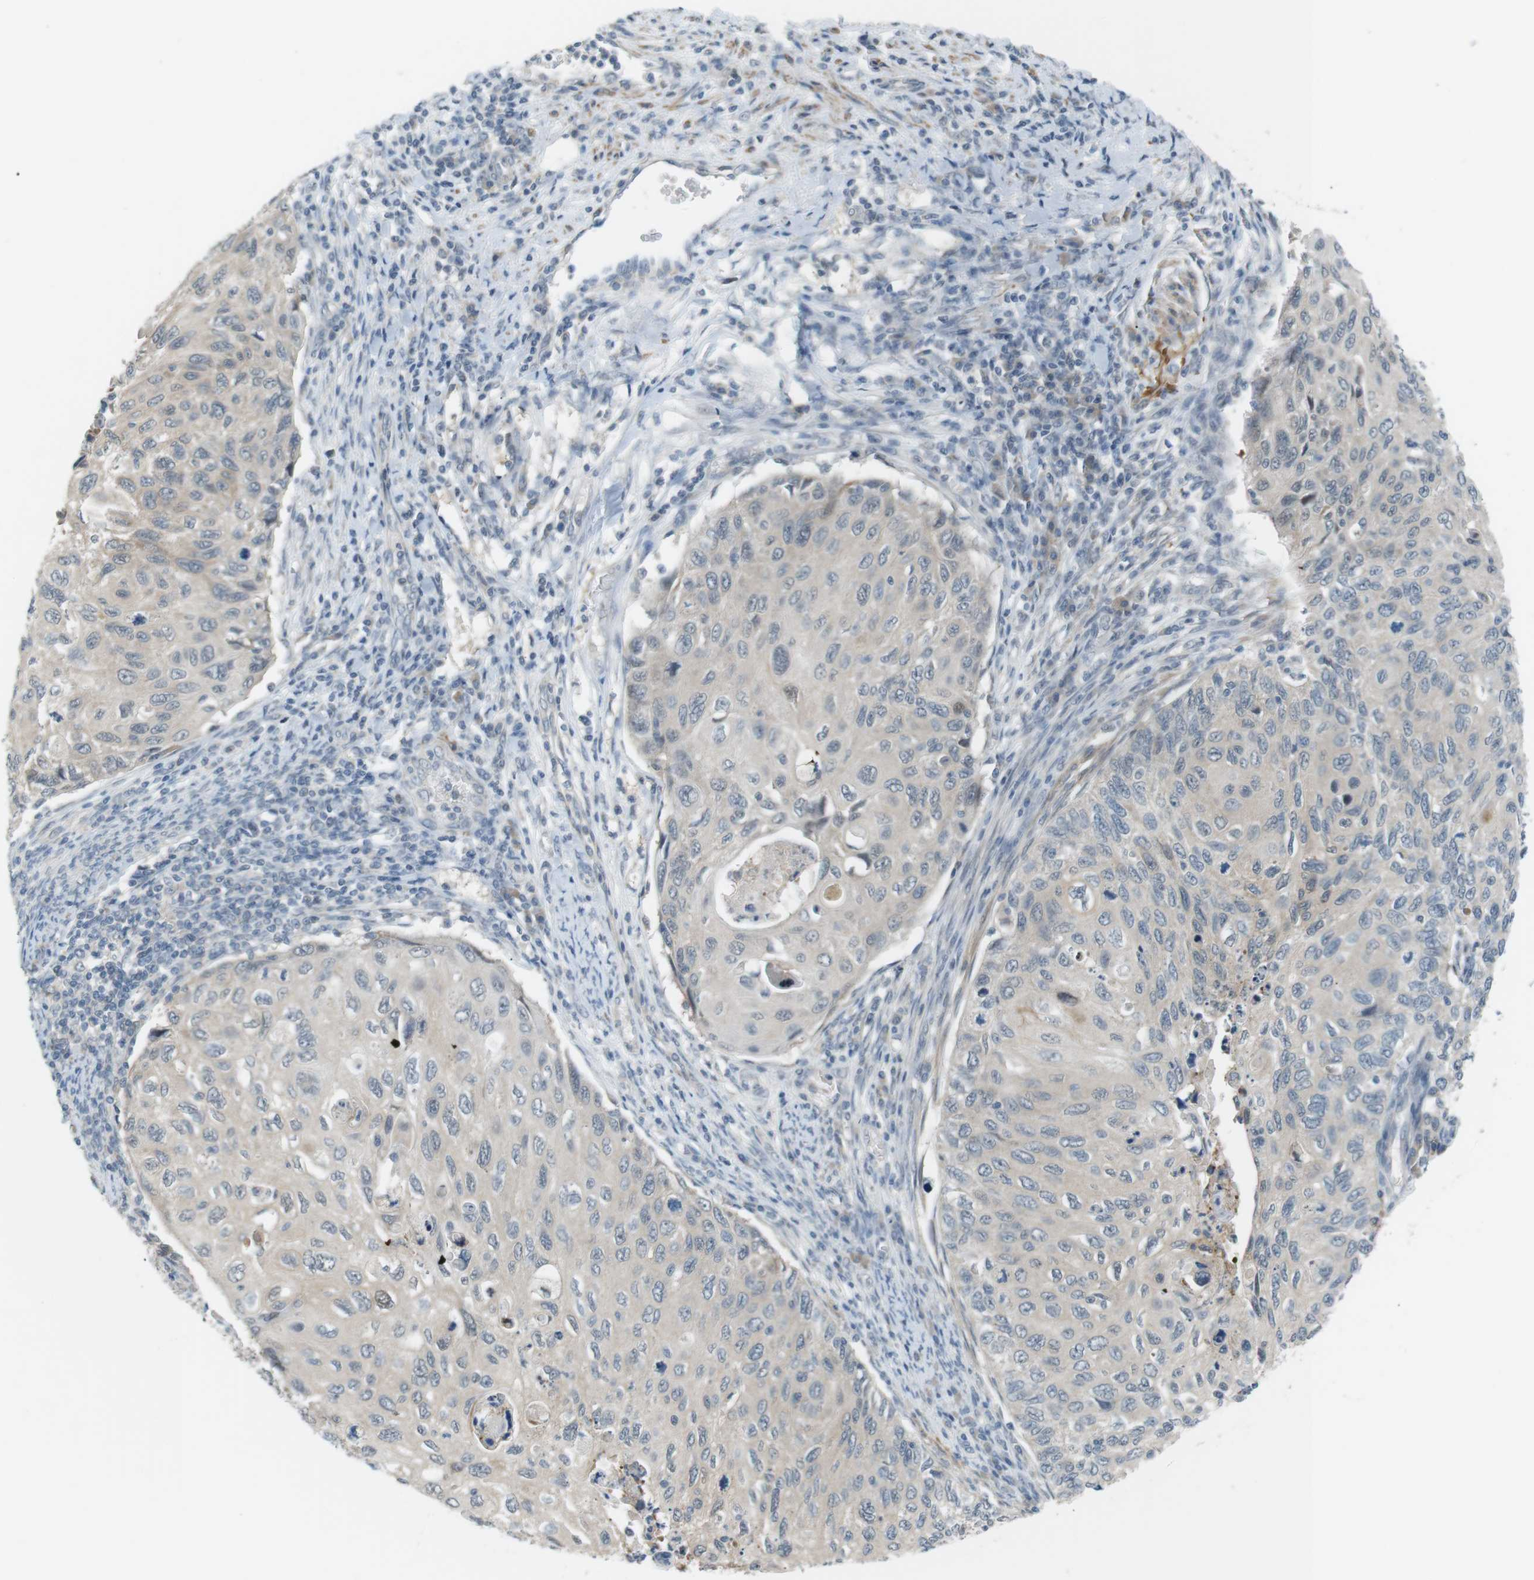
{"staining": {"intensity": "weak", "quantity": ">75%", "location": "cytoplasmic/membranous"}, "tissue": "cervical cancer", "cell_type": "Tumor cells", "image_type": "cancer", "snomed": [{"axis": "morphology", "description": "Squamous cell carcinoma, NOS"}, {"axis": "topography", "description": "Cervix"}], "caption": "The micrograph displays immunohistochemical staining of cervical cancer (squamous cell carcinoma). There is weak cytoplasmic/membranous expression is present in about >75% of tumor cells.", "gene": "RTN3", "patient": {"sex": "female", "age": 70}}